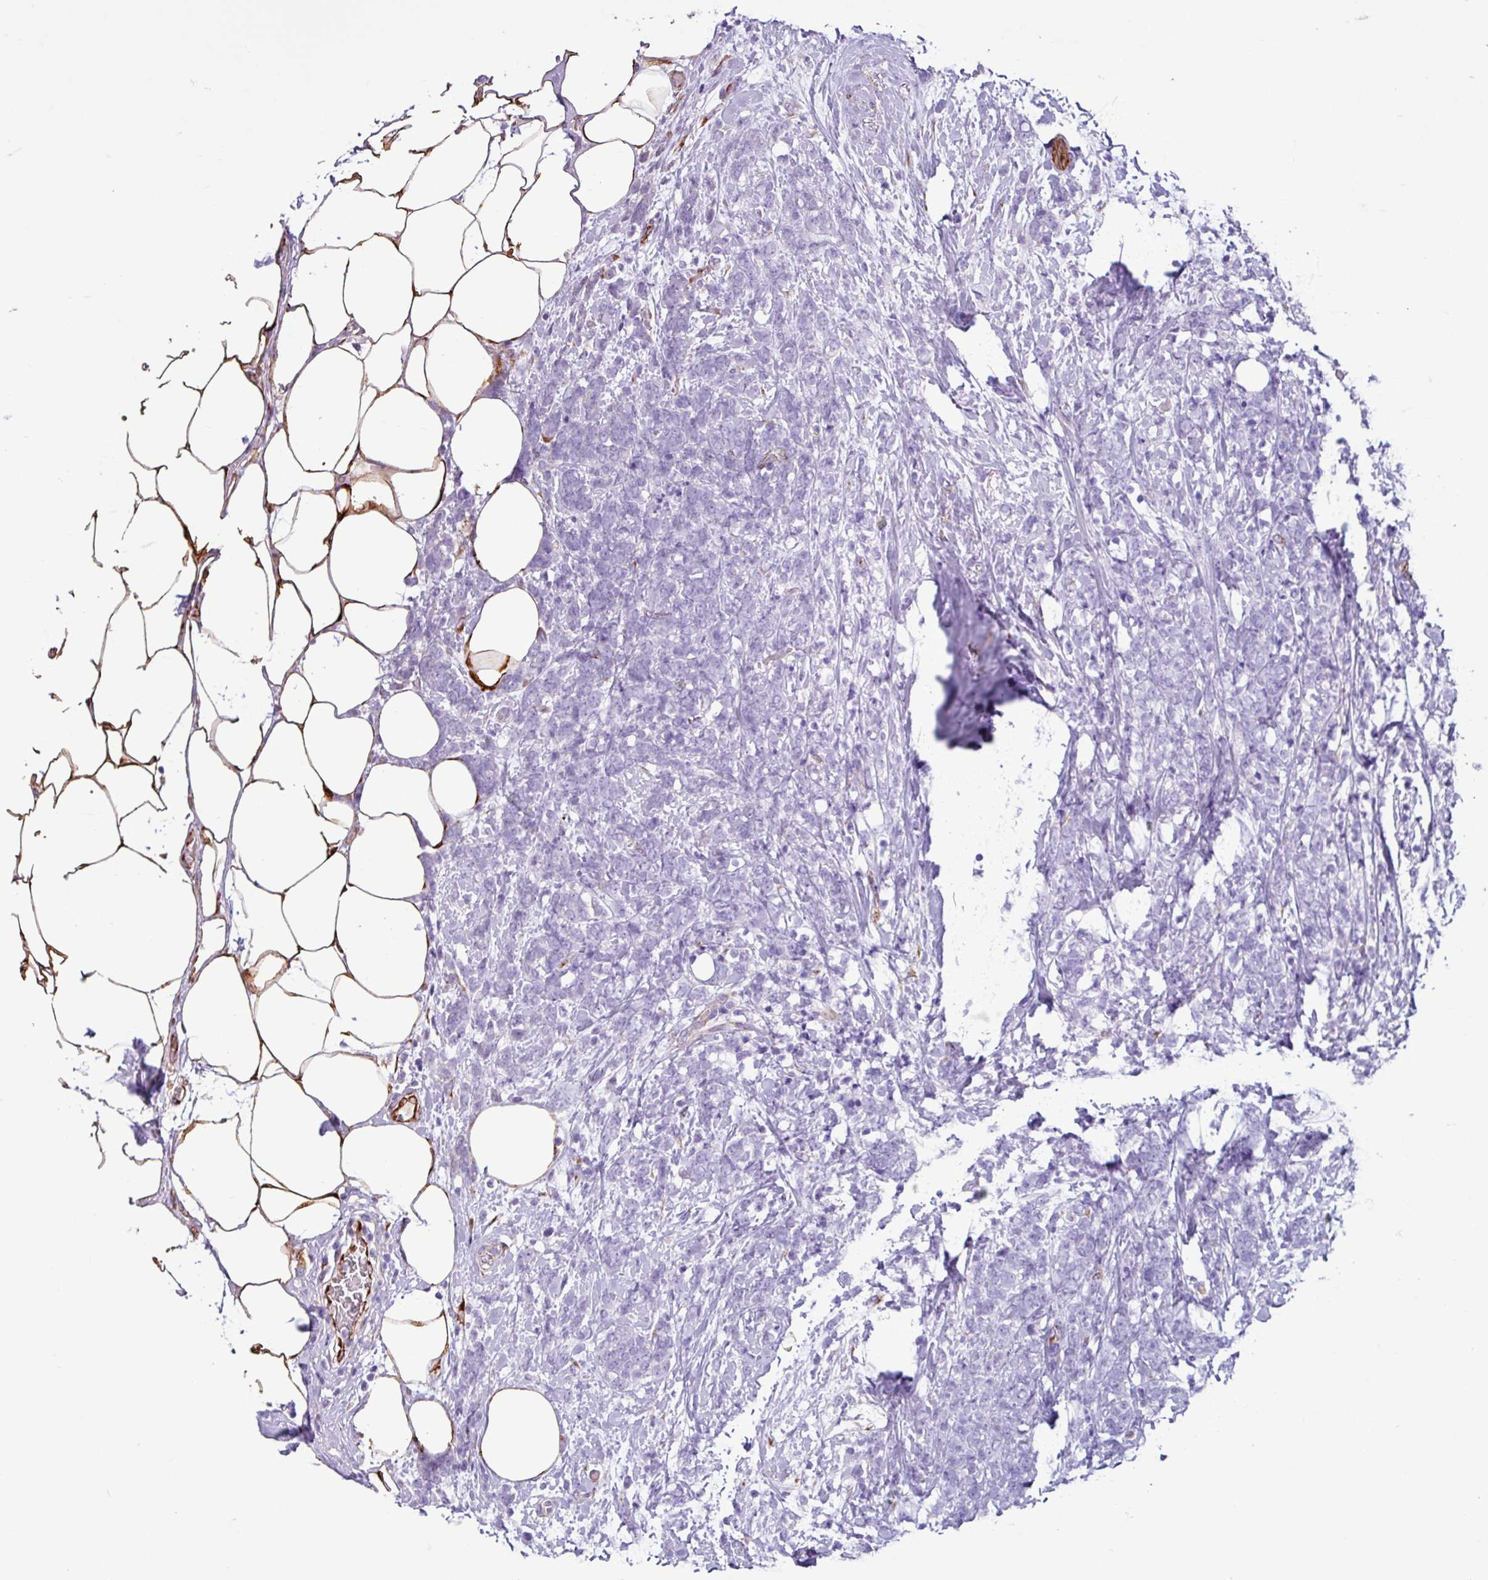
{"staining": {"intensity": "negative", "quantity": "none", "location": "none"}, "tissue": "breast cancer", "cell_type": "Tumor cells", "image_type": "cancer", "snomed": [{"axis": "morphology", "description": "Lobular carcinoma"}, {"axis": "topography", "description": "Breast"}], "caption": "The immunohistochemistry histopathology image has no significant staining in tumor cells of breast cancer (lobular carcinoma) tissue.", "gene": "PPP1R35", "patient": {"sex": "female", "age": 58}}